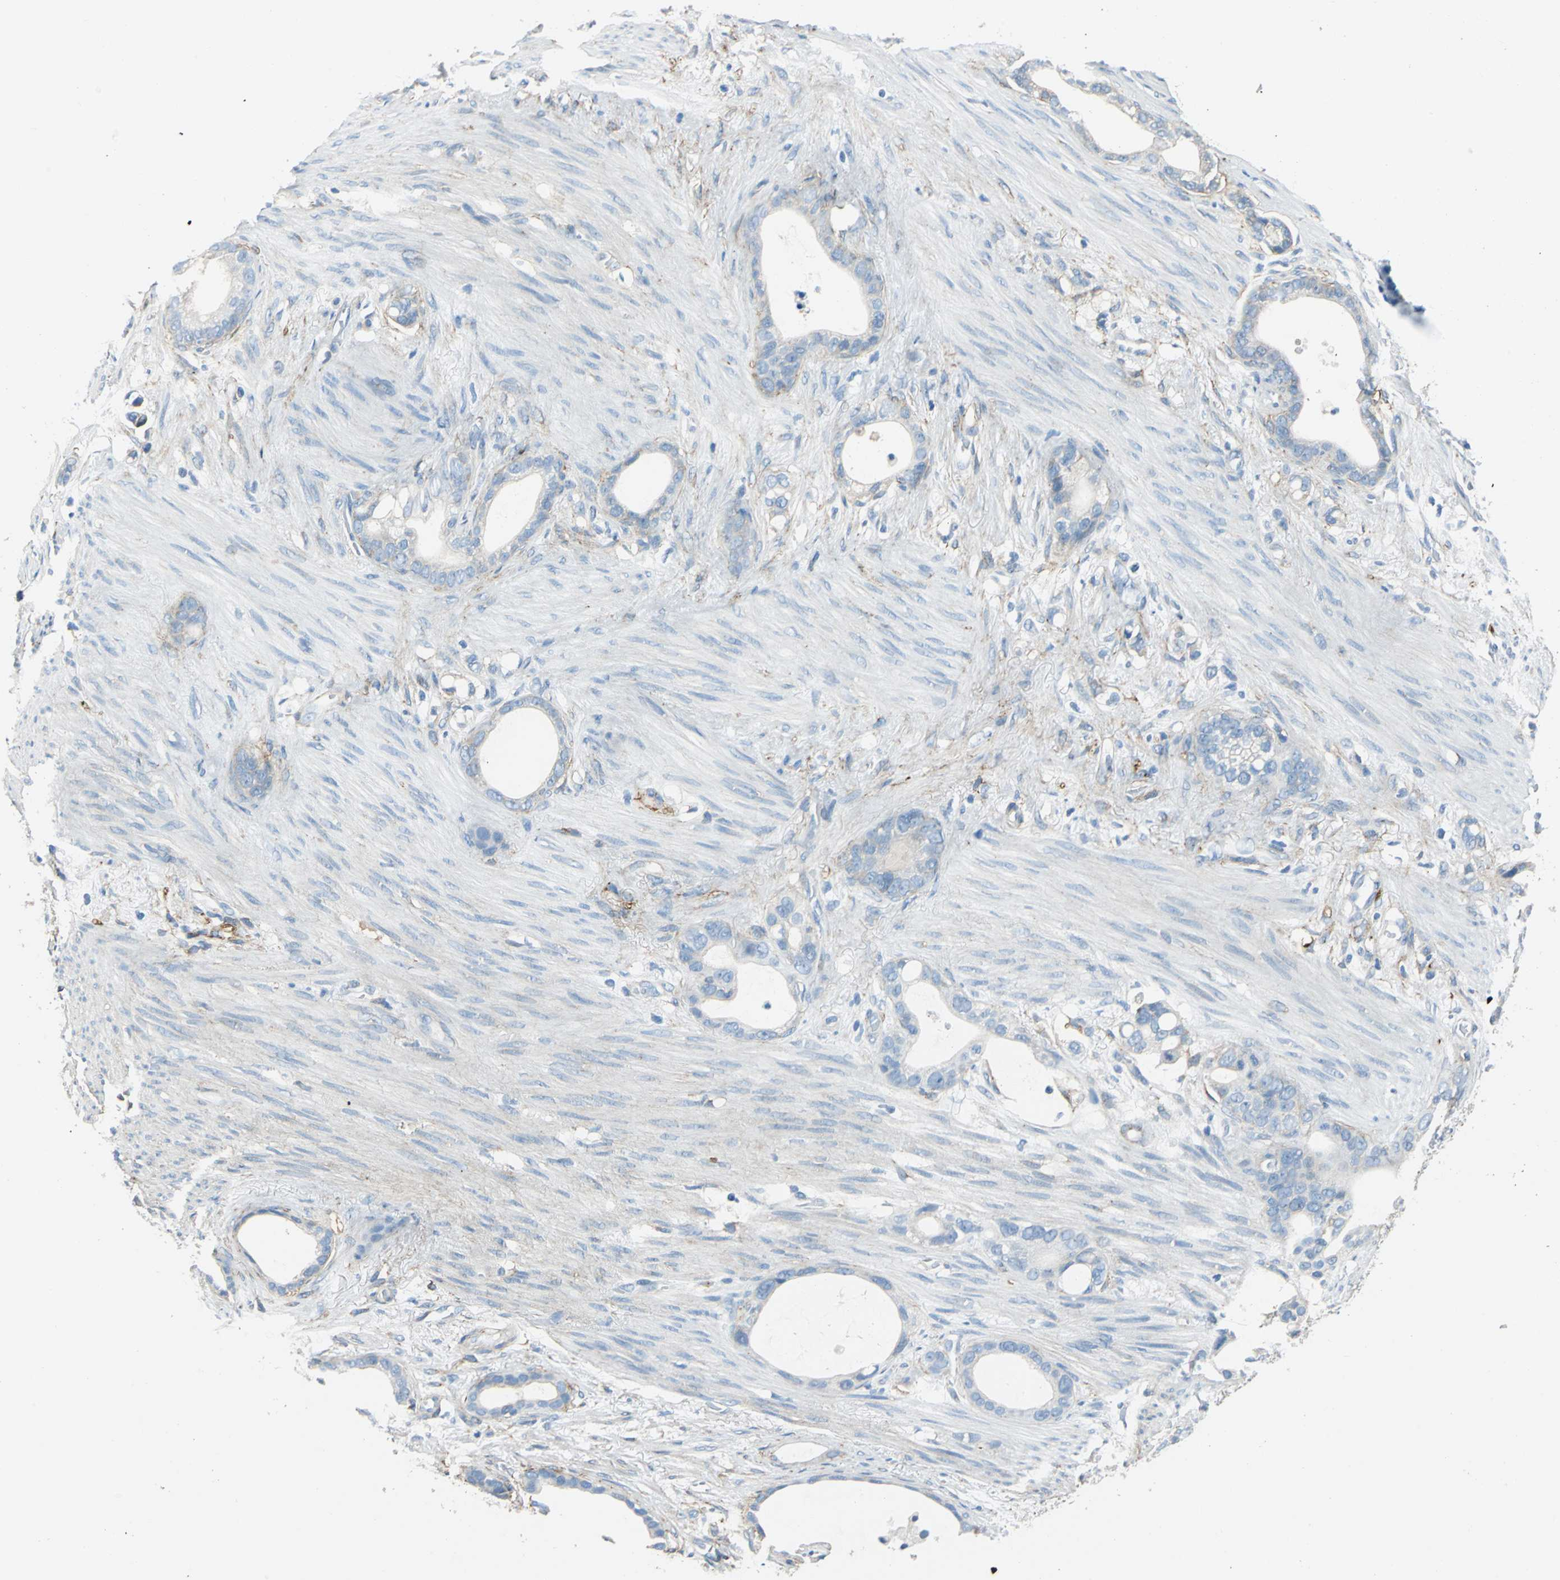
{"staining": {"intensity": "weak", "quantity": "25%-75%", "location": "cytoplasmic/membranous"}, "tissue": "stomach cancer", "cell_type": "Tumor cells", "image_type": "cancer", "snomed": [{"axis": "morphology", "description": "Adenocarcinoma, NOS"}, {"axis": "topography", "description": "Stomach"}], "caption": "The immunohistochemical stain highlights weak cytoplasmic/membranous expression in tumor cells of stomach cancer (adenocarcinoma) tissue.", "gene": "AKAP12", "patient": {"sex": "female", "age": 75}}